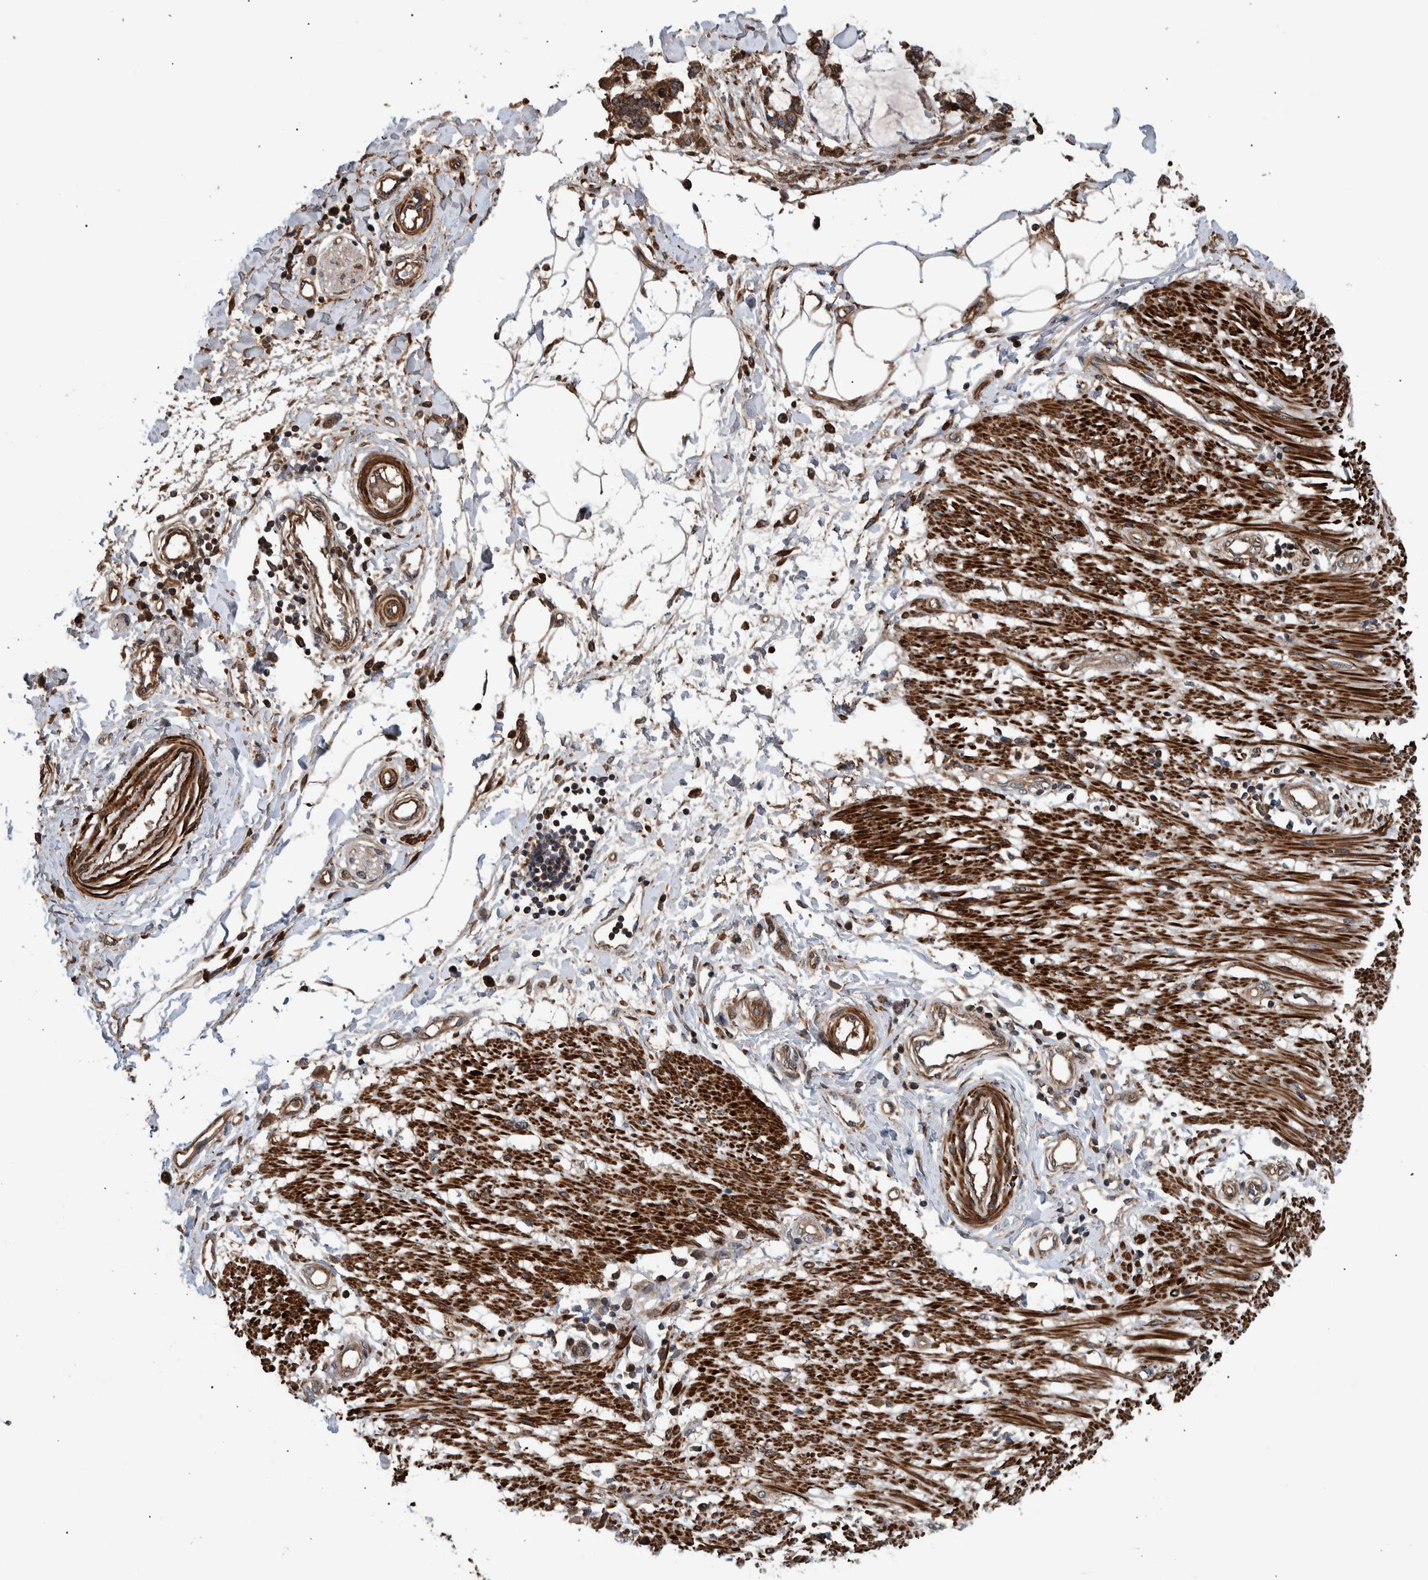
{"staining": {"intensity": "moderate", "quantity": ">75%", "location": "cytoplasmic/membranous,nuclear"}, "tissue": "adipose tissue", "cell_type": "Adipocytes", "image_type": "normal", "snomed": [{"axis": "morphology", "description": "Normal tissue, NOS"}, {"axis": "morphology", "description": "Adenocarcinoma, NOS"}, {"axis": "topography", "description": "Colon"}, {"axis": "topography", "description": "Peripheral nerve tissue"}], "caption": "The micrograph reveals a brown stain indicating the presence of a protein in the cytoplasmic/membranous,nuclear of adipocytes in adipose tissue. (IHC, brightfield microscopy, high magnification).", "gene": "B3GNTL1", "patient": {"sex": "male", "age": 14}}